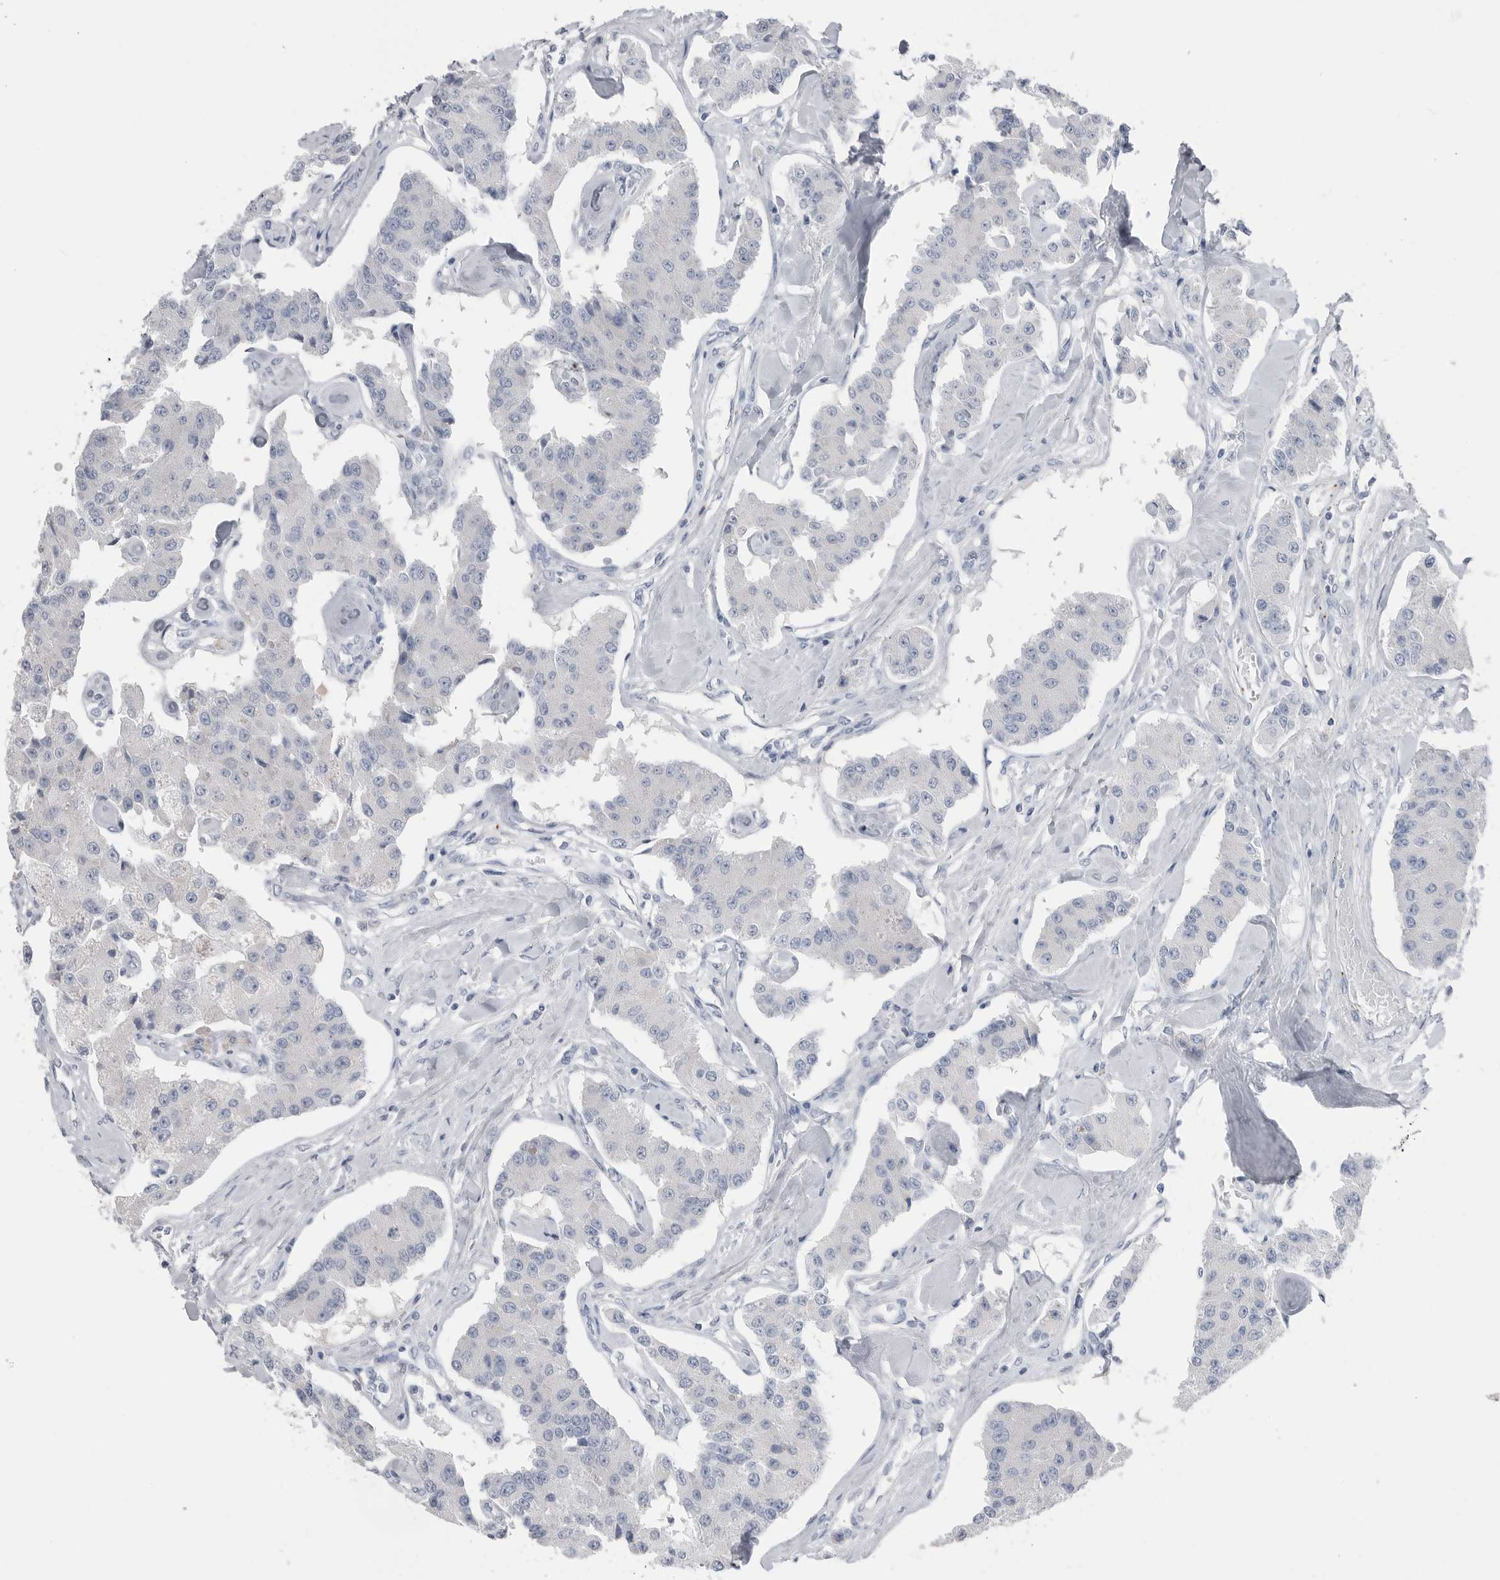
{"staining": {"intensity": "negative", "quantity": "none", "location": "none"}, "tissue": "carcinoid", "cell_type": "Tumor cells", "image_type": "cancer", "snomed": [{"axis": "morphology", "description": "Carcinoid, malignant, NOS"}, {"axis": "topography", "description": "Pancreas"}], "caption": "Tumor cells show no significant protein expression in carcinoid.", "gene": "ABHD12", "patient": {"sex": "male", "age": 41}}